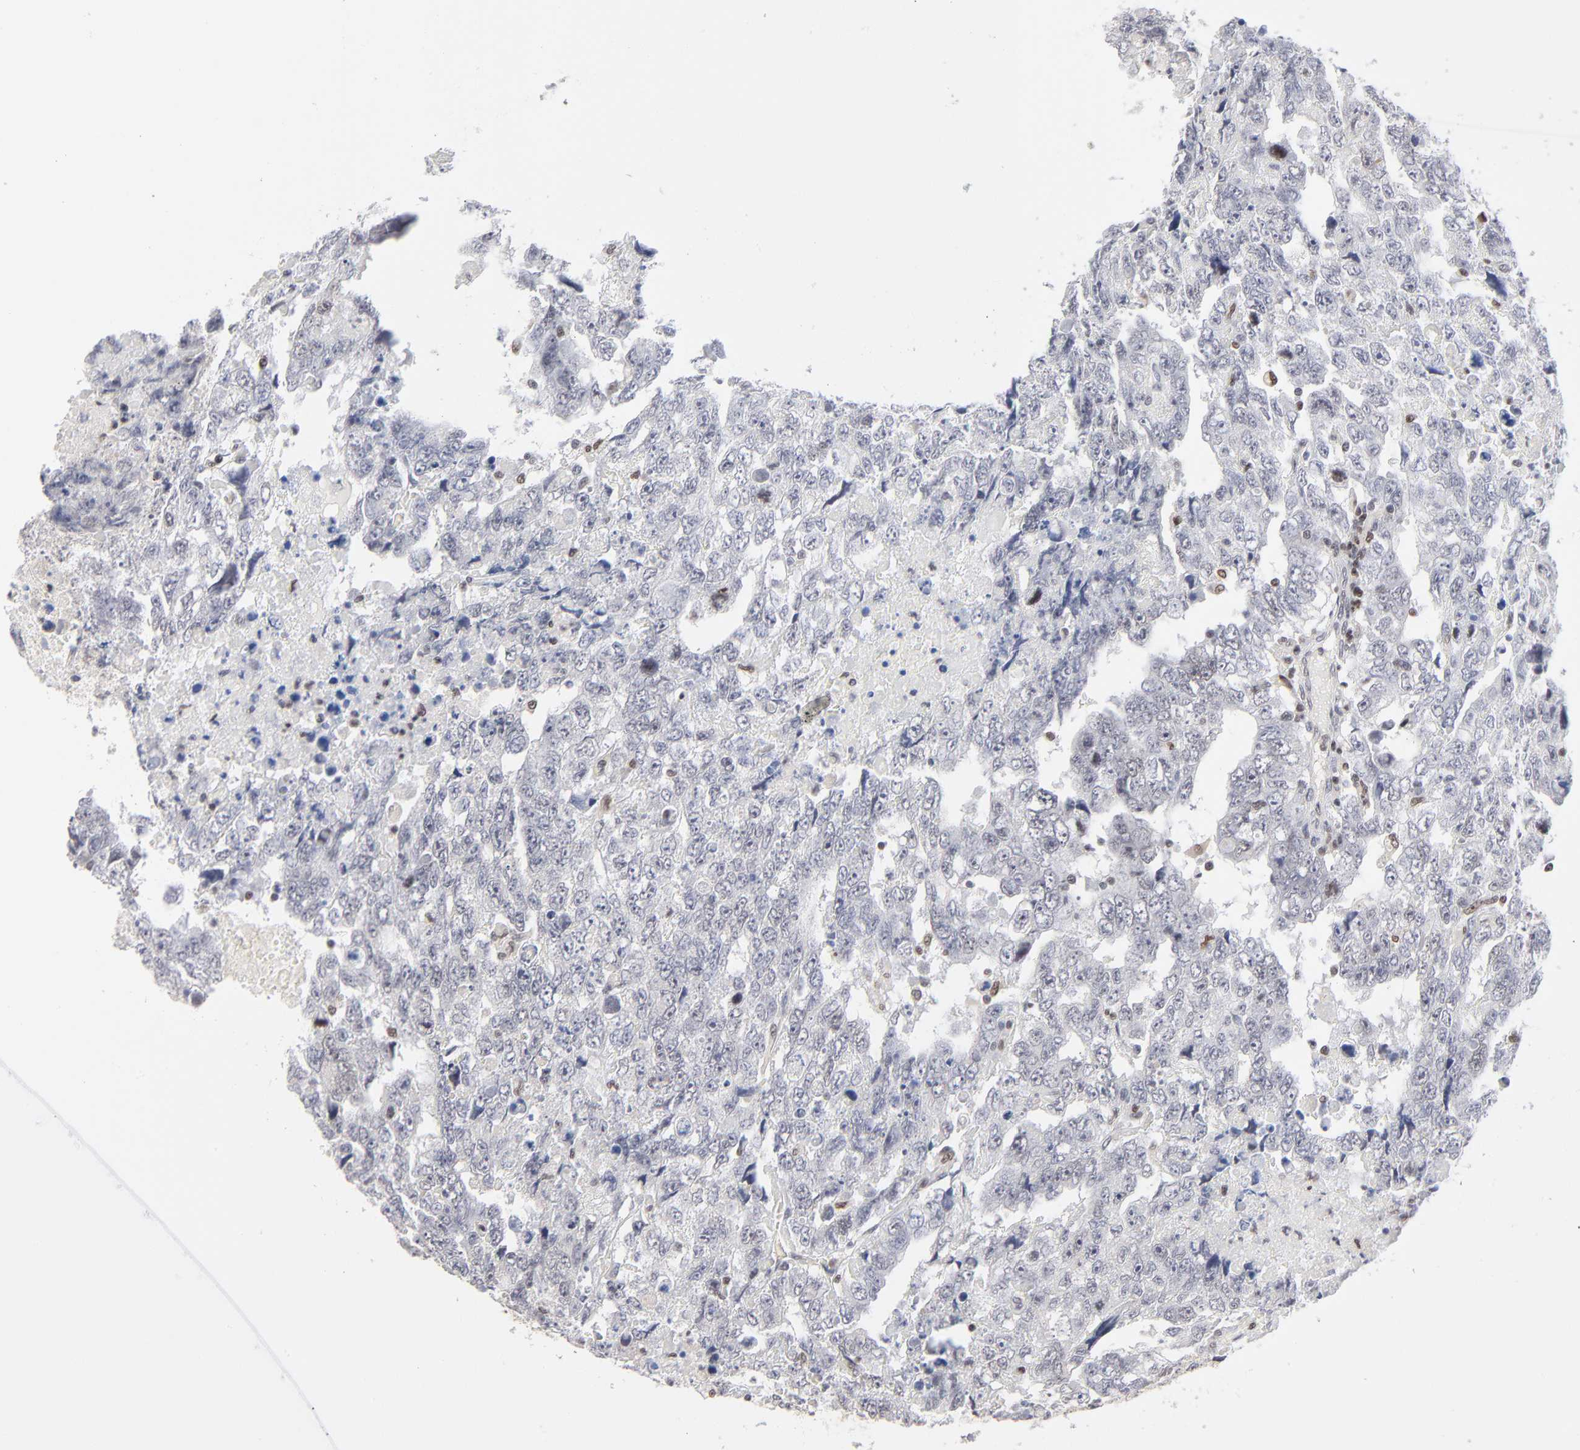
{"staining": {"intensity": "negative", "quantity": "none", "location": "none"}, "tissue": "testis cancer", "cell_type": "Tumor cells", "image_type": "cancer", "snomed": [{"axis": "morphology", "description": "Carcinoma, Embryonal, NOS"}, {"axis": "topography", "description": "Testis"}], "caption": "Protein analysis of embryonal carcinoma (testis) exhibits no significant positivity in tumor cells.", "gene": "MAX", "patient": {"sex": "male", "age": 36}}